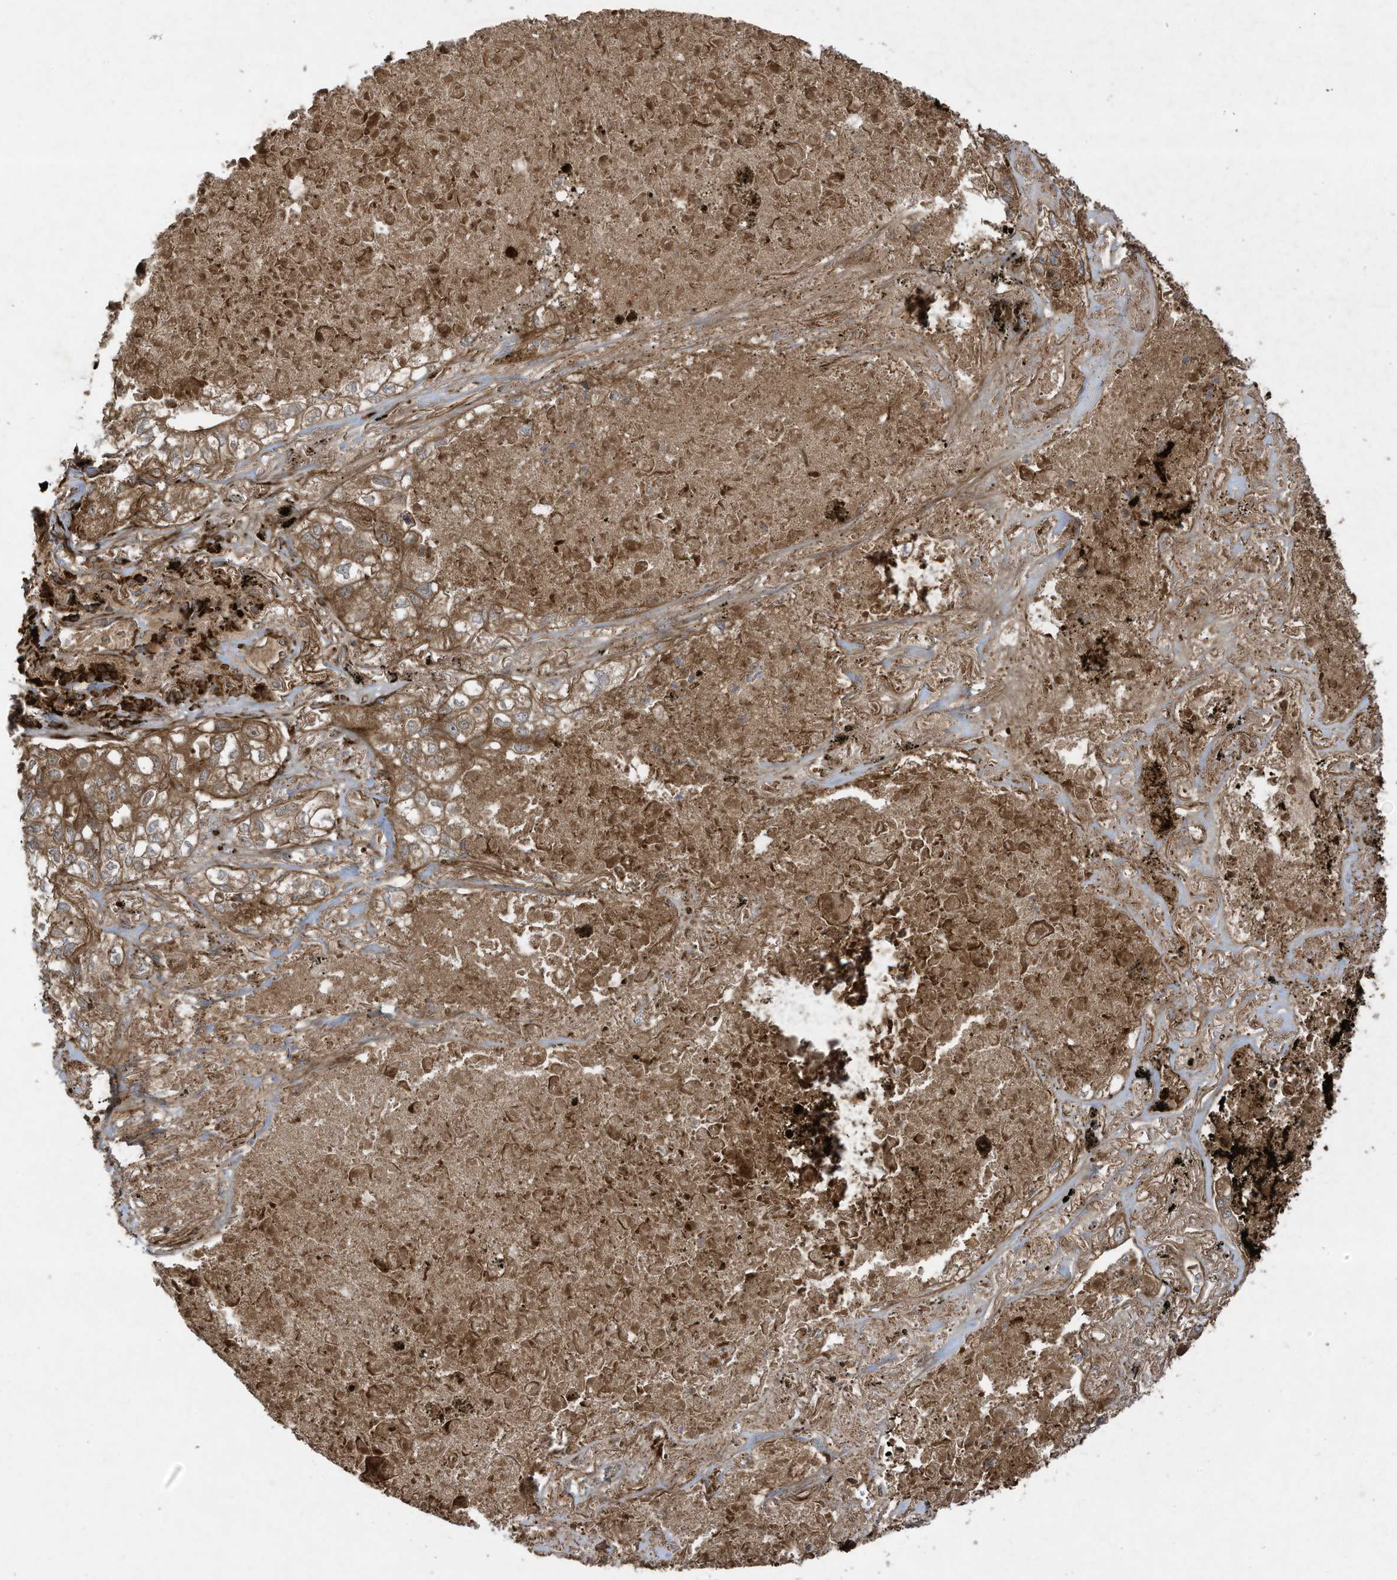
{"staining": {"intensity": "moderate", "quantity": ">75%", "location": "cytoplasmic/membranous"}, "tissue": "lung cancer", "cell_type": "Tumor cells", "image_type": "cancer", "snomed": [{"axis": "morphology", "description": "Adenocarcinoma, NOS"}, {"axis": "topography", "description": "Lung"}], "caption": "A medium amount of moderate cytoplasmic/membranous positivity is appreciated in about >75% of tumor cells in lung cancer tissue. The staining was performed using DAB (3,3'-diaminobenzidine) to visualize the protein expression in brown, while the nuclei were stained in blue with hematoxylin (Magnification: 20x).", "gene": "DDIT4", "patient": {"sex": "male", "age": 65}}